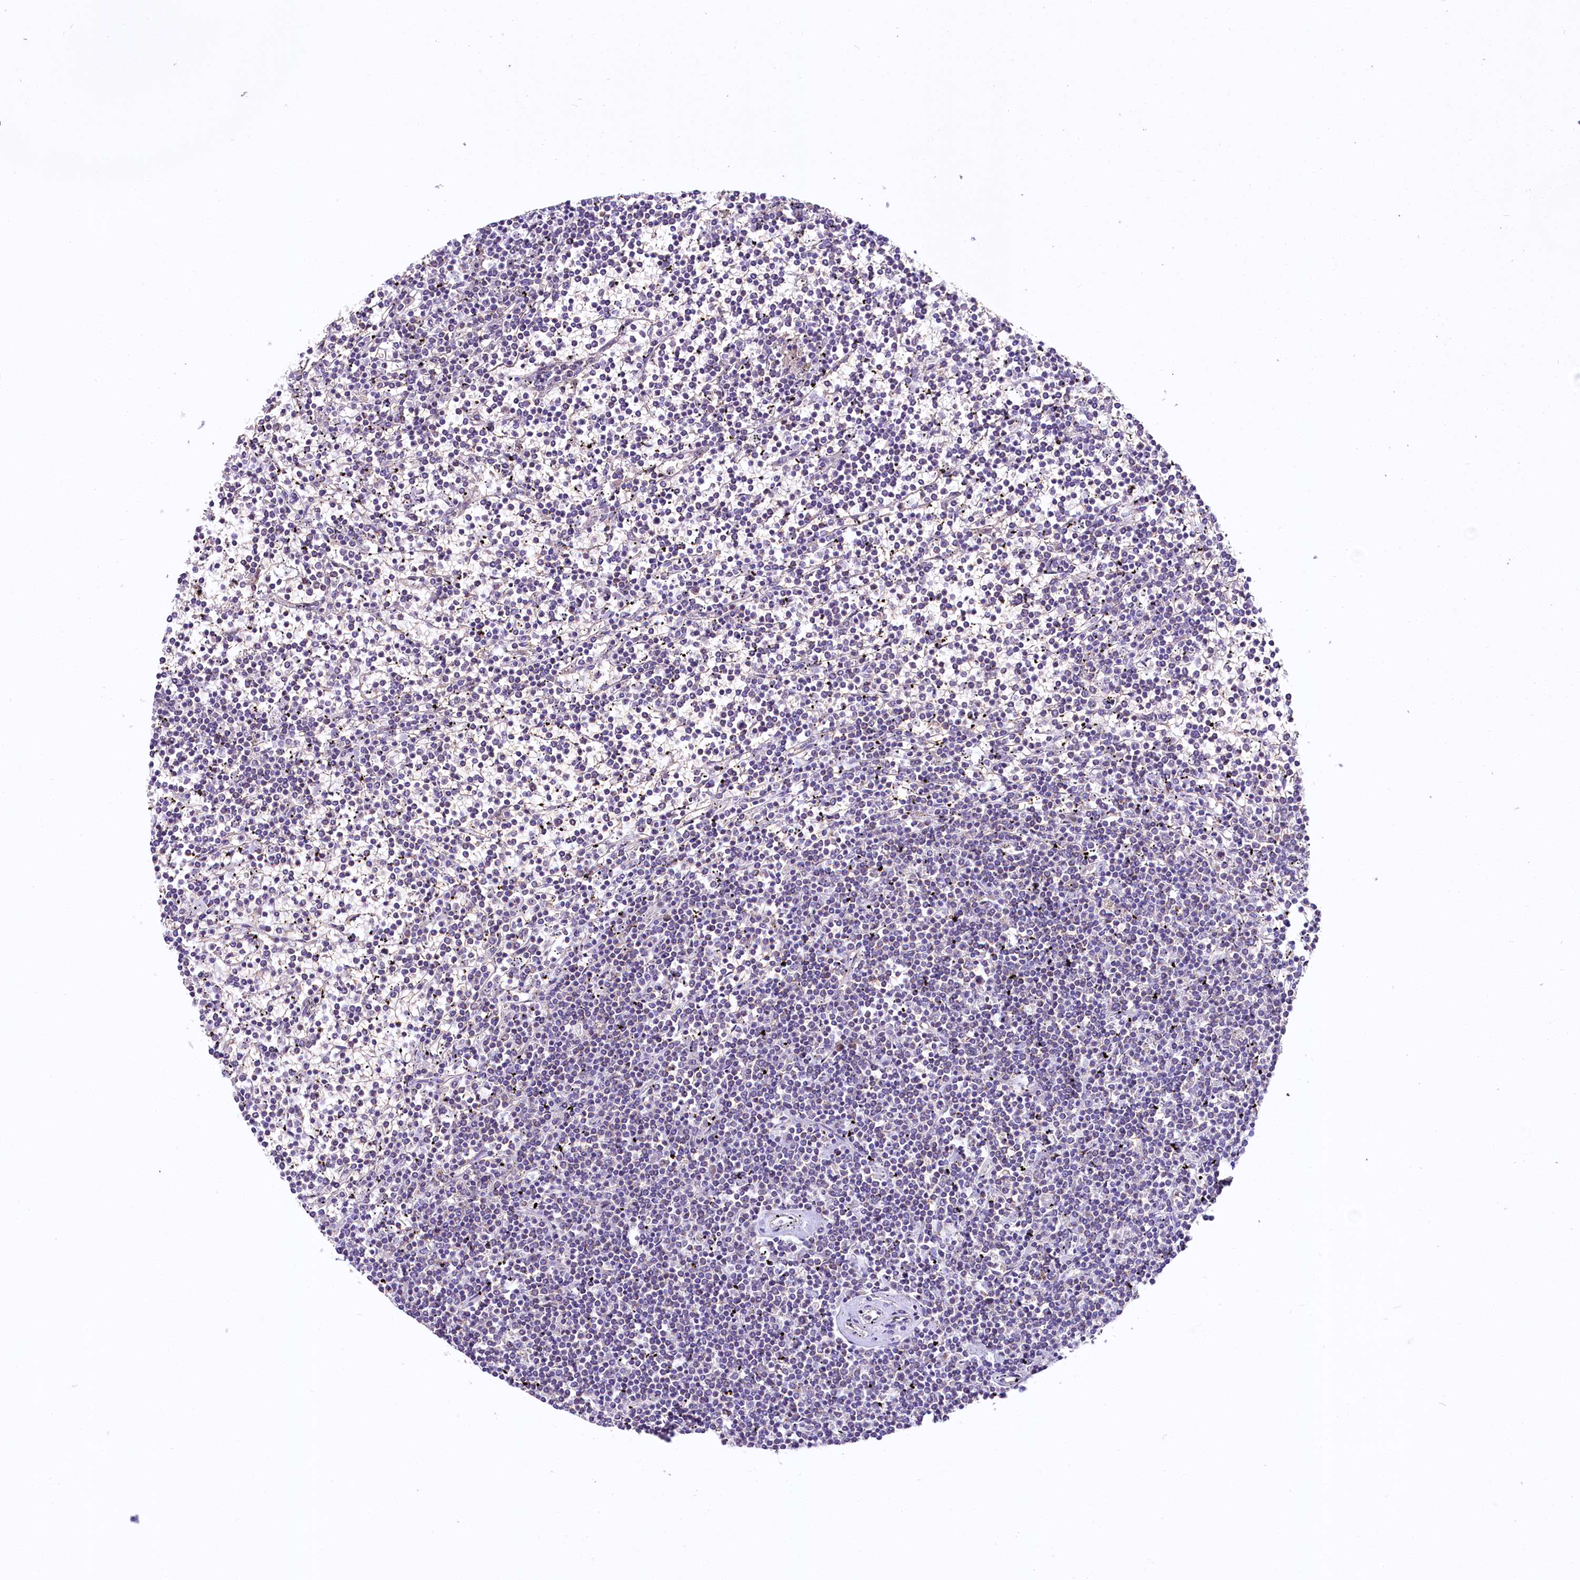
{"staining": {"intensity": "negative", "quantity": "none", "location": "none"}, "tissue": "lymphoma", "cell_type": "Tumor cells", "image_type": "cancer", "snomed": [{"axis": "morphology", "description": "Malignant lymphoma, non-Hodgkin's type, Low grade"}, {"axis": "topography", "description": "Spleen"}], "caption": "IHC of lymphoma displays no expression in tumor cells.", "gene": "CEP295", "patient": {"sex": "female", "age": 19}}